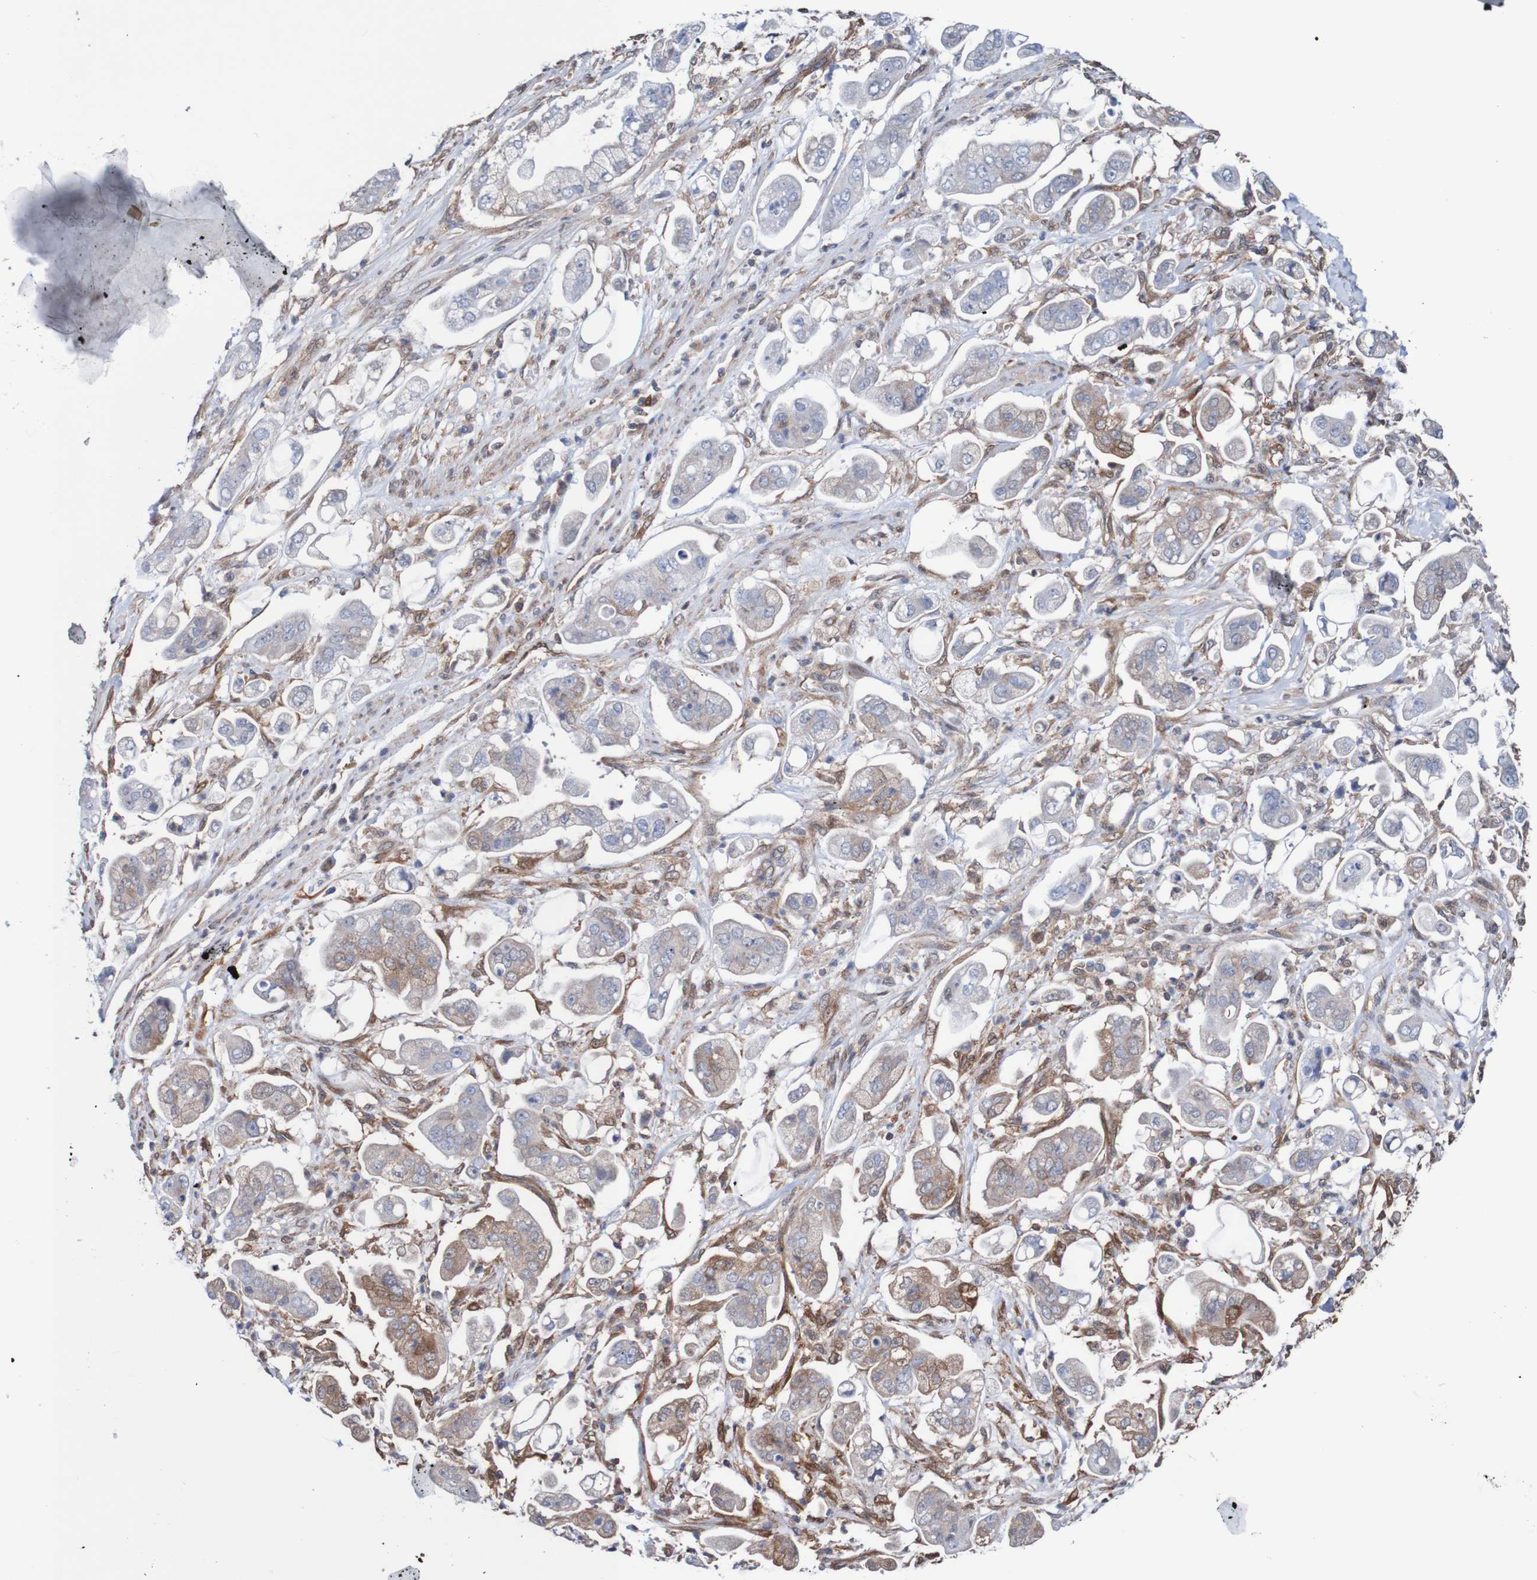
{"staining": {"intensity": "moderate", "quantity": "25%-75%", "location": "cytoplasmic/membranous"}, "tissue": "stomach cancer", "cell_type": "Tumor cells", "image_type": "cancer", "snomed": [{"axis": "morphology", "description": "Adenocarcinoma, NOS"}, {"axis": "topography", "description": "Stomach"}], "caption": "Immunohistochemical staining of adenocarcinoma (stomach) displays medium levels of moderate cytoplasmic/membranous protein staining in about 25%-75% of tumor cells.", "gene": "RIGI", "patient": {"sex": "male", "age": 62}}